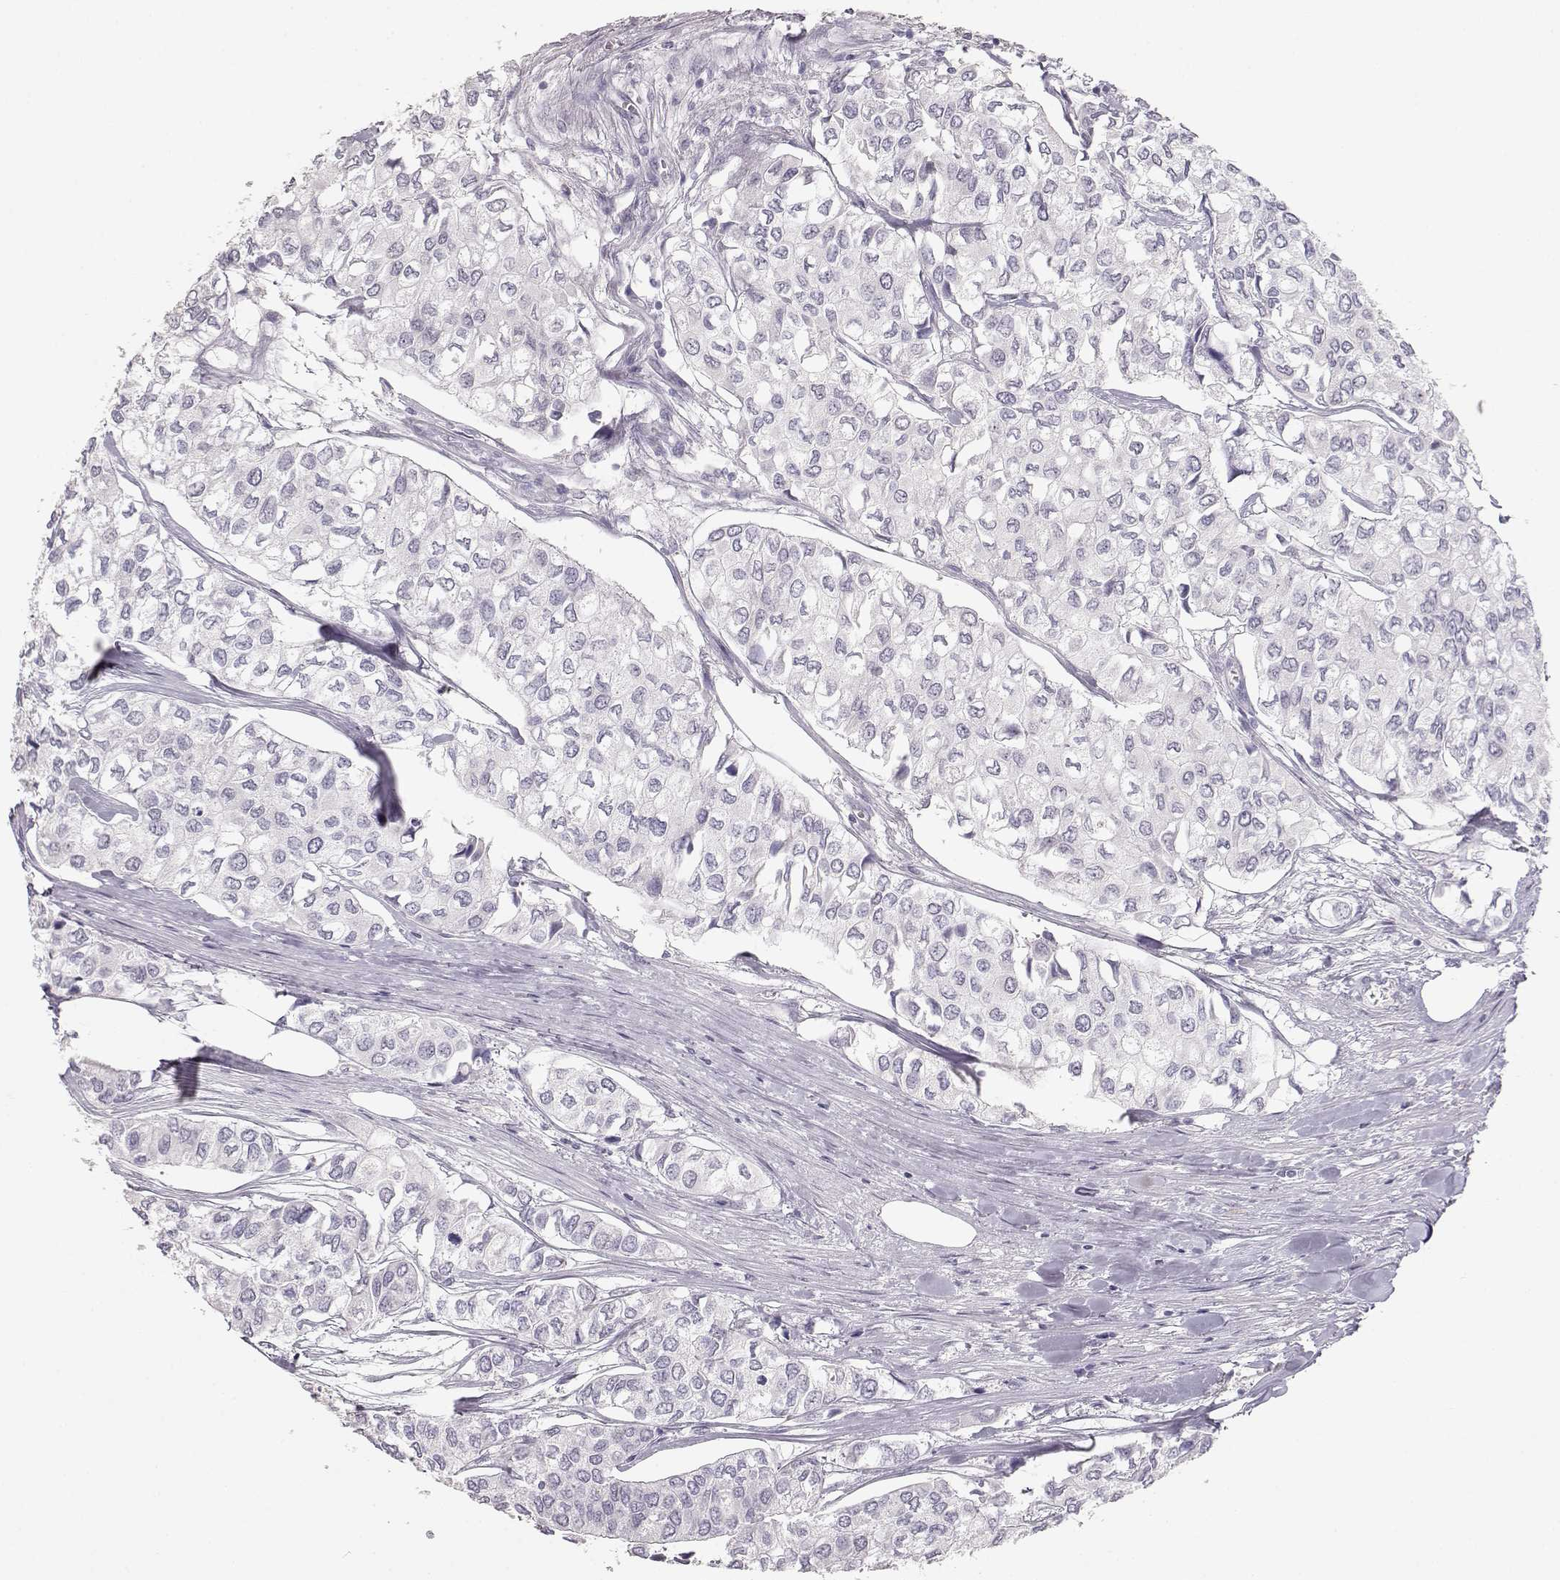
{"staining": {"intensity": "negative", "quantity": "none", "location": "none"}, "tissue": "urothelial cancer", "cell_type": "Tumor cells", "image_type": "cancer", "snomed": [{"axis": "morphology", "description": "Urothelial carcinoma, High grade"}, {"axis": "topography", "description": "Urinary bladder"}], "caption": "Protein analysis of high-grade urothelial carcinoma shows no significant positivity in tumor cells. The staining was performed using DAB (3,3'-diaminobenzidine) to visualize the protein expression in brown, while the nuclei were stained in blue with hematoxylin (Magnification: 20x).", "gene": "TKTL1", "patient": {"sex": "male", "age": 73}}